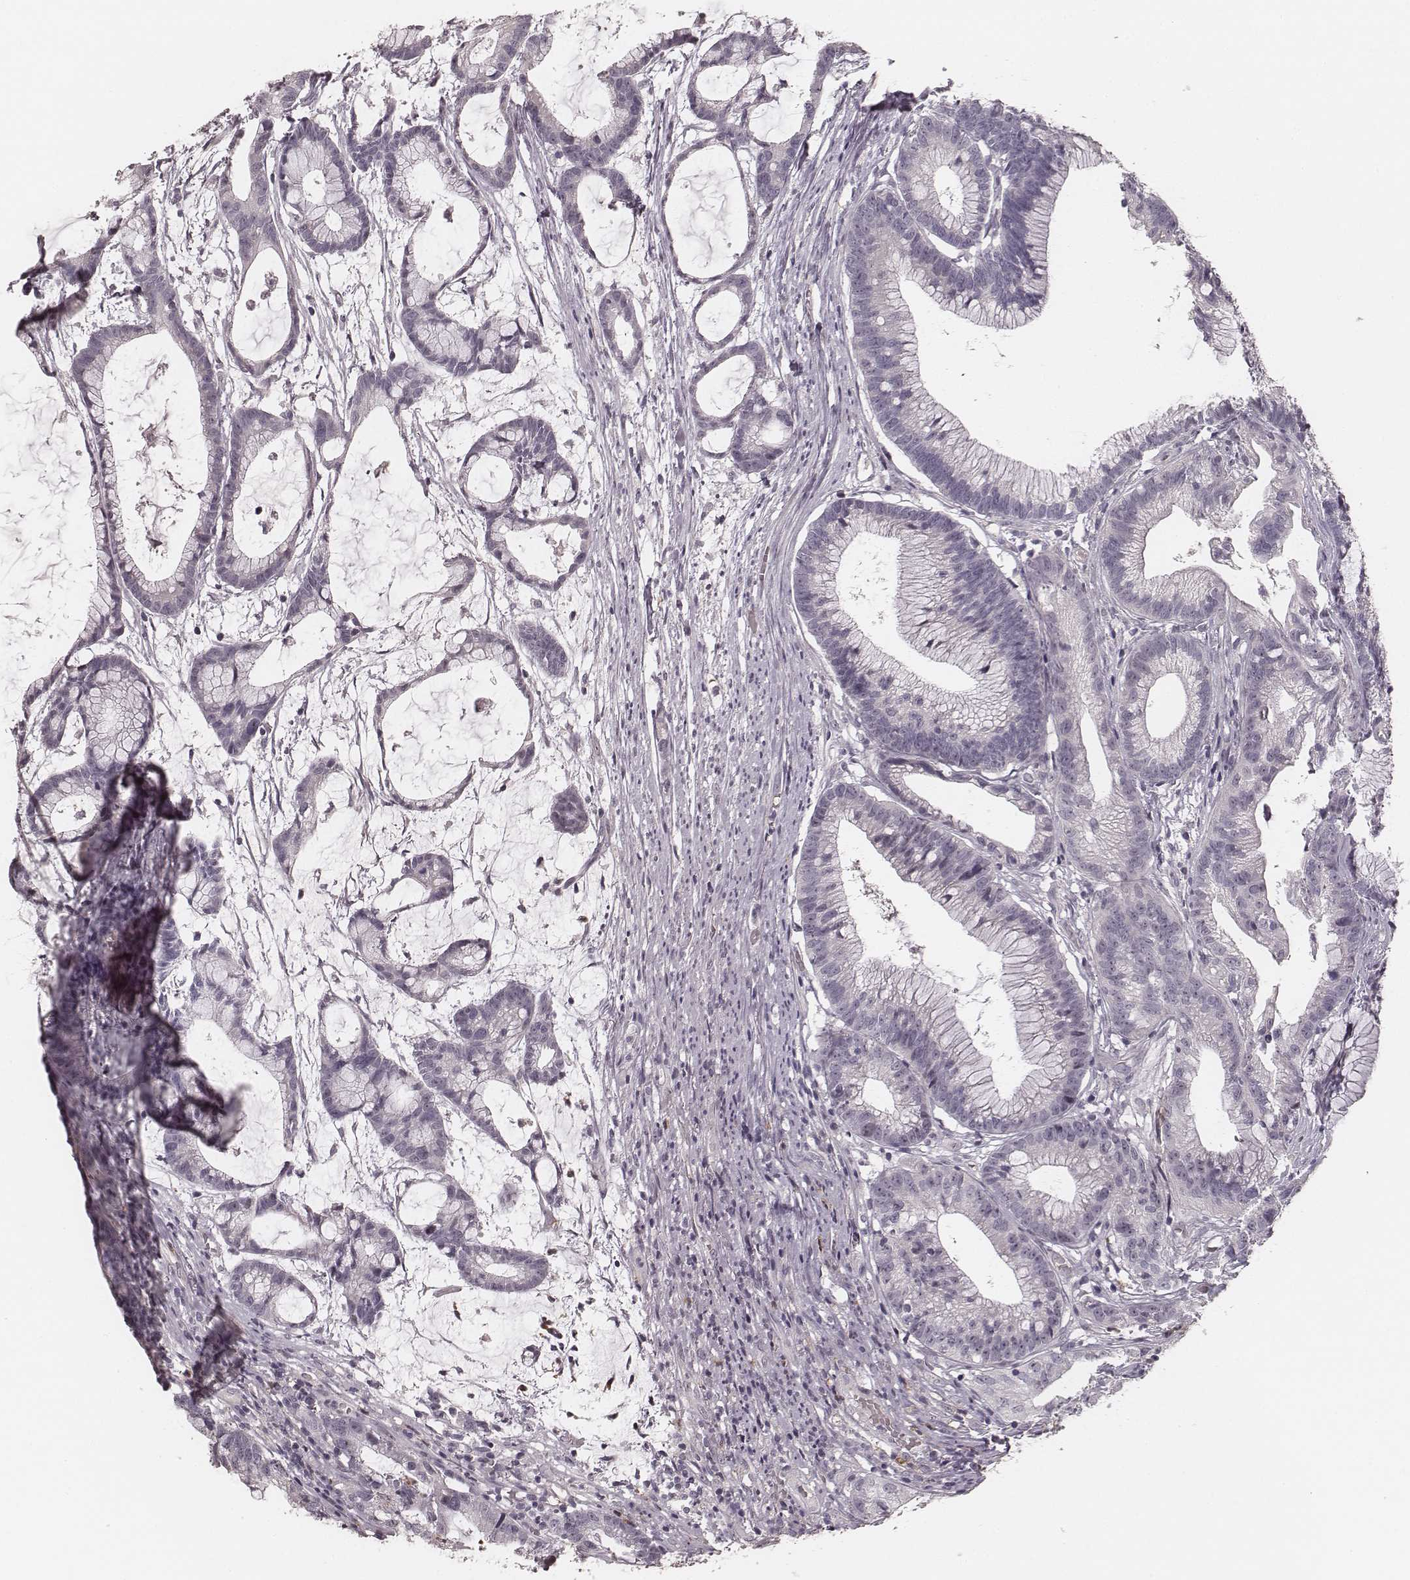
{"staining": {"intensity": "negative", "quantity": "none", "location": "none"}, "tissue": "colorectal cancer", "cell_type": "Tumor cells", "image_type": "cancer", "snomed": [{"axis": "morphology", "description": "Adenocarcinoma, NOS"}, {"axis": "topography", "description": "Colon"}], "caption": "The histopathology image demonstrates no significant positivity in tumor cells of adenocarcinoma (colorectal). (DAB immunohistochemistry (IHC) visualized using brightfield microscopy, high magnification).", "gene": "MADCAM1", "patient": {"sex": "female", "age": 78}}